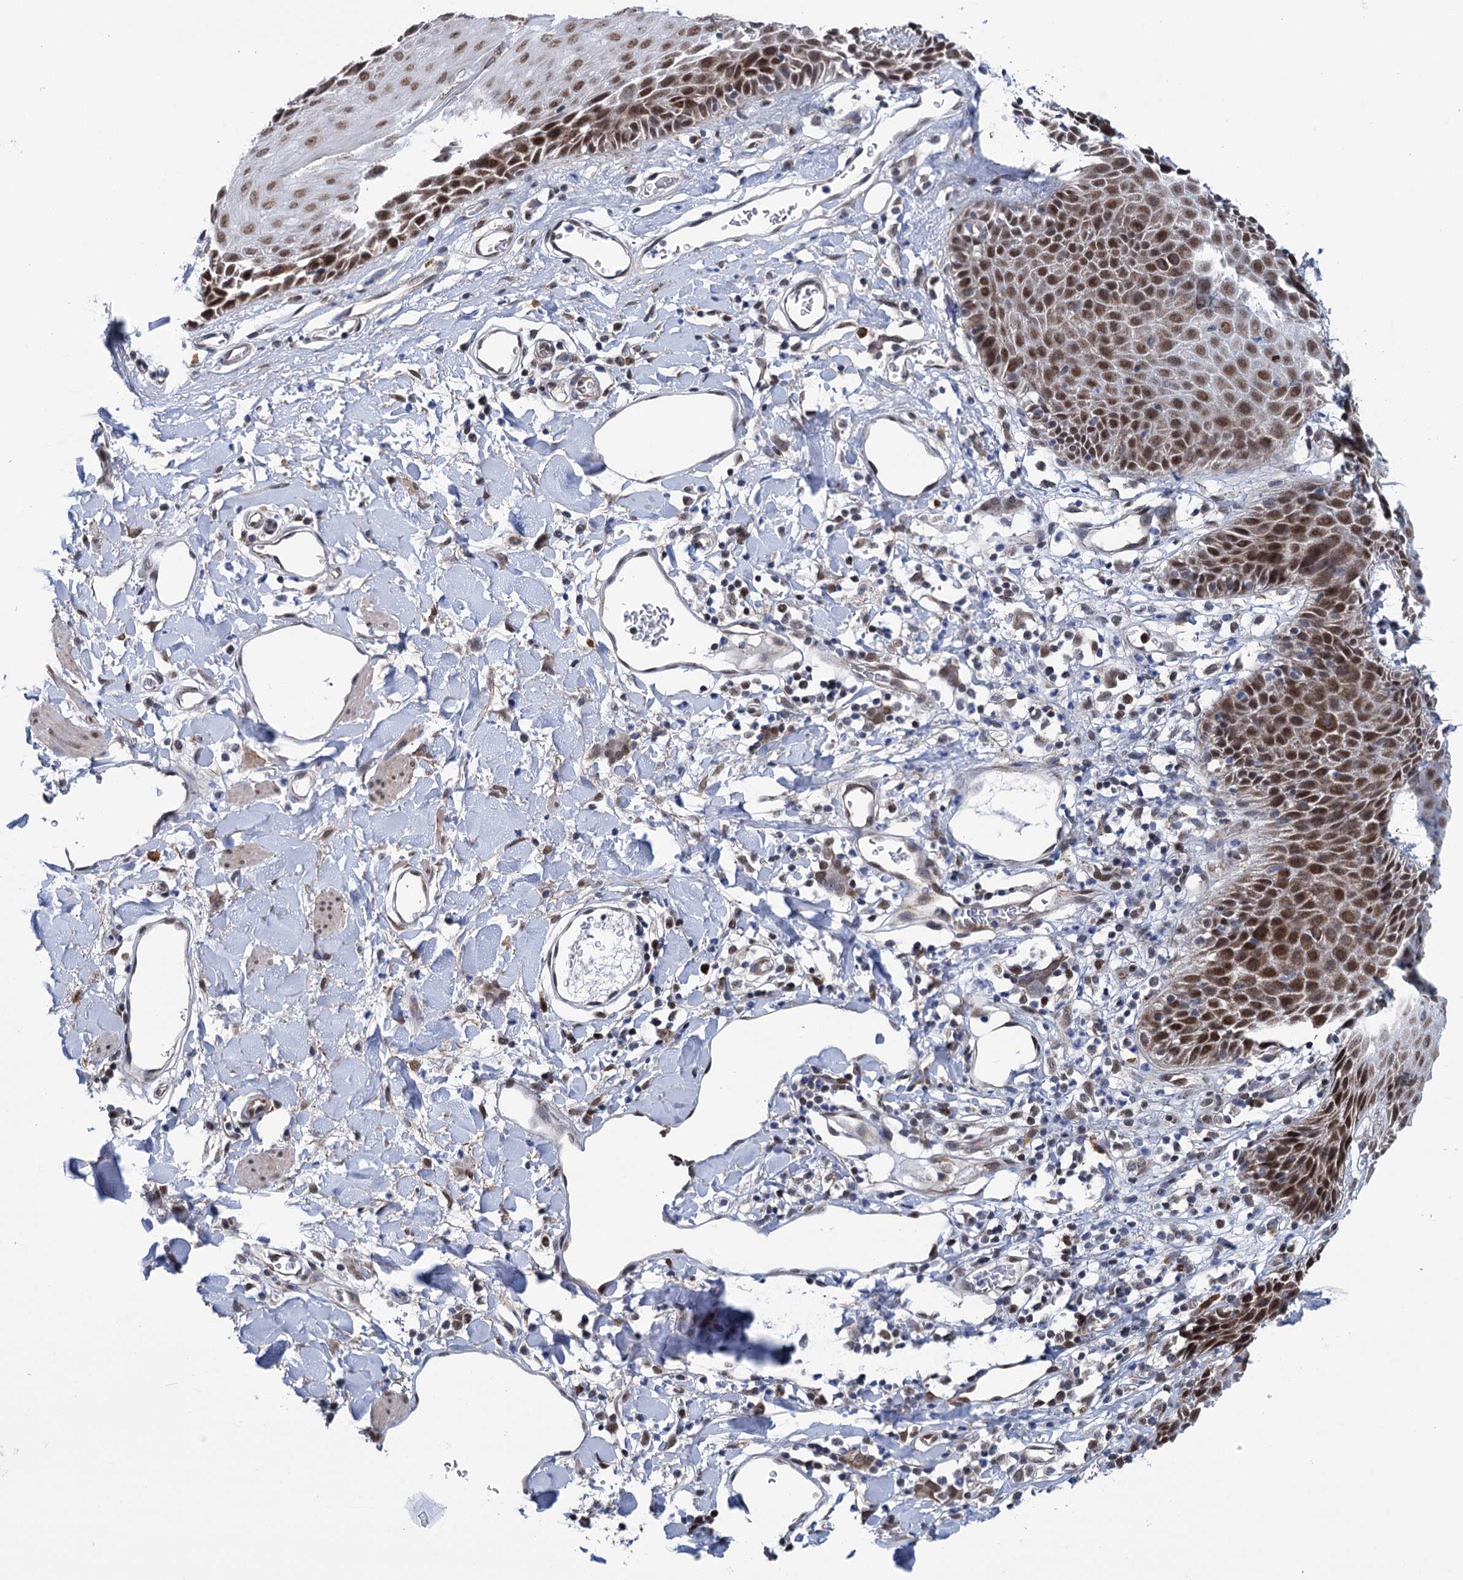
{"staining": {"intensity": "moderate", "quantity": ">75%", "location": "cytoplasmic/membranous,nuclear"}, "tissue": "skin", "cell_type": "Epidermal cells", "image_type": "normal", "snomed": [{"axis": "morphology", "description": "Normal tissue, NOS"}, {"axis": "topography", "description": "Vulva"}], "caption": "An image showing moderate cytoplasmic/membranous,nuclear expression in approximately >75% of epidermal cells in normal skin, as visualized by brown immunohistochemical staining.", "gene": "MORN3", "patient": {"sex": "female", "age": 68}}